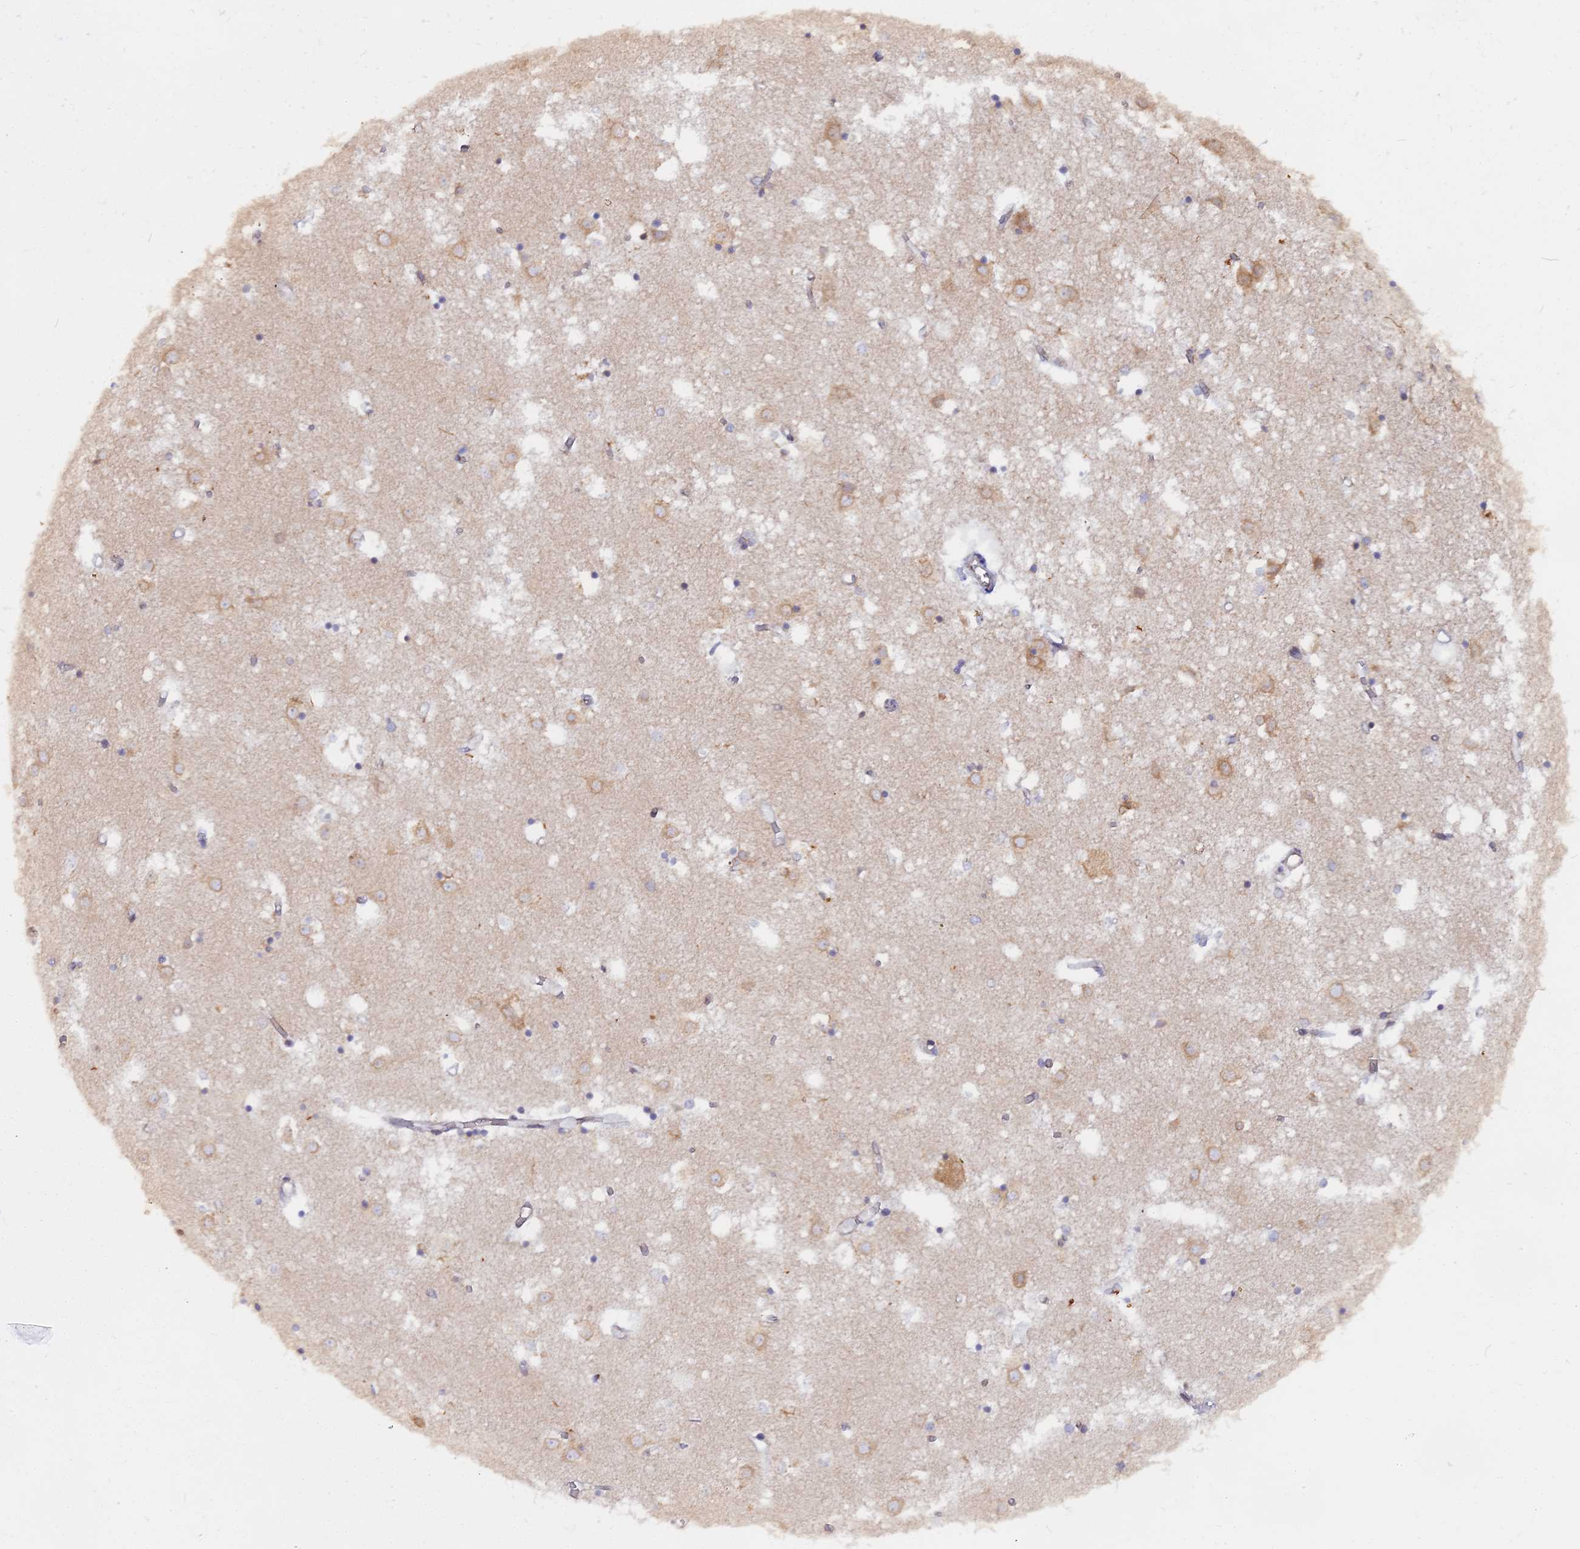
{"staining": {"intensity": "moderate", "quantity": "<25%", "location": "cytoplasmic/membranous"}, "tissue": "caudate", "cell_type": "Glial cells", "image_type": "normal", "snomed": [{"axis": "morphology", "description": "Normal tissue, NOS"}, {"axis": "topography", "description": "Lateral ventricle wall"}], "caption": "Brown immunohistochemical staining in benign human caudate shows moderate cytoplasmic/membranous positivity in about <25% of glial cells.", "gene": "TLCD1", "patient": {"sex": "male", "age": 70}}